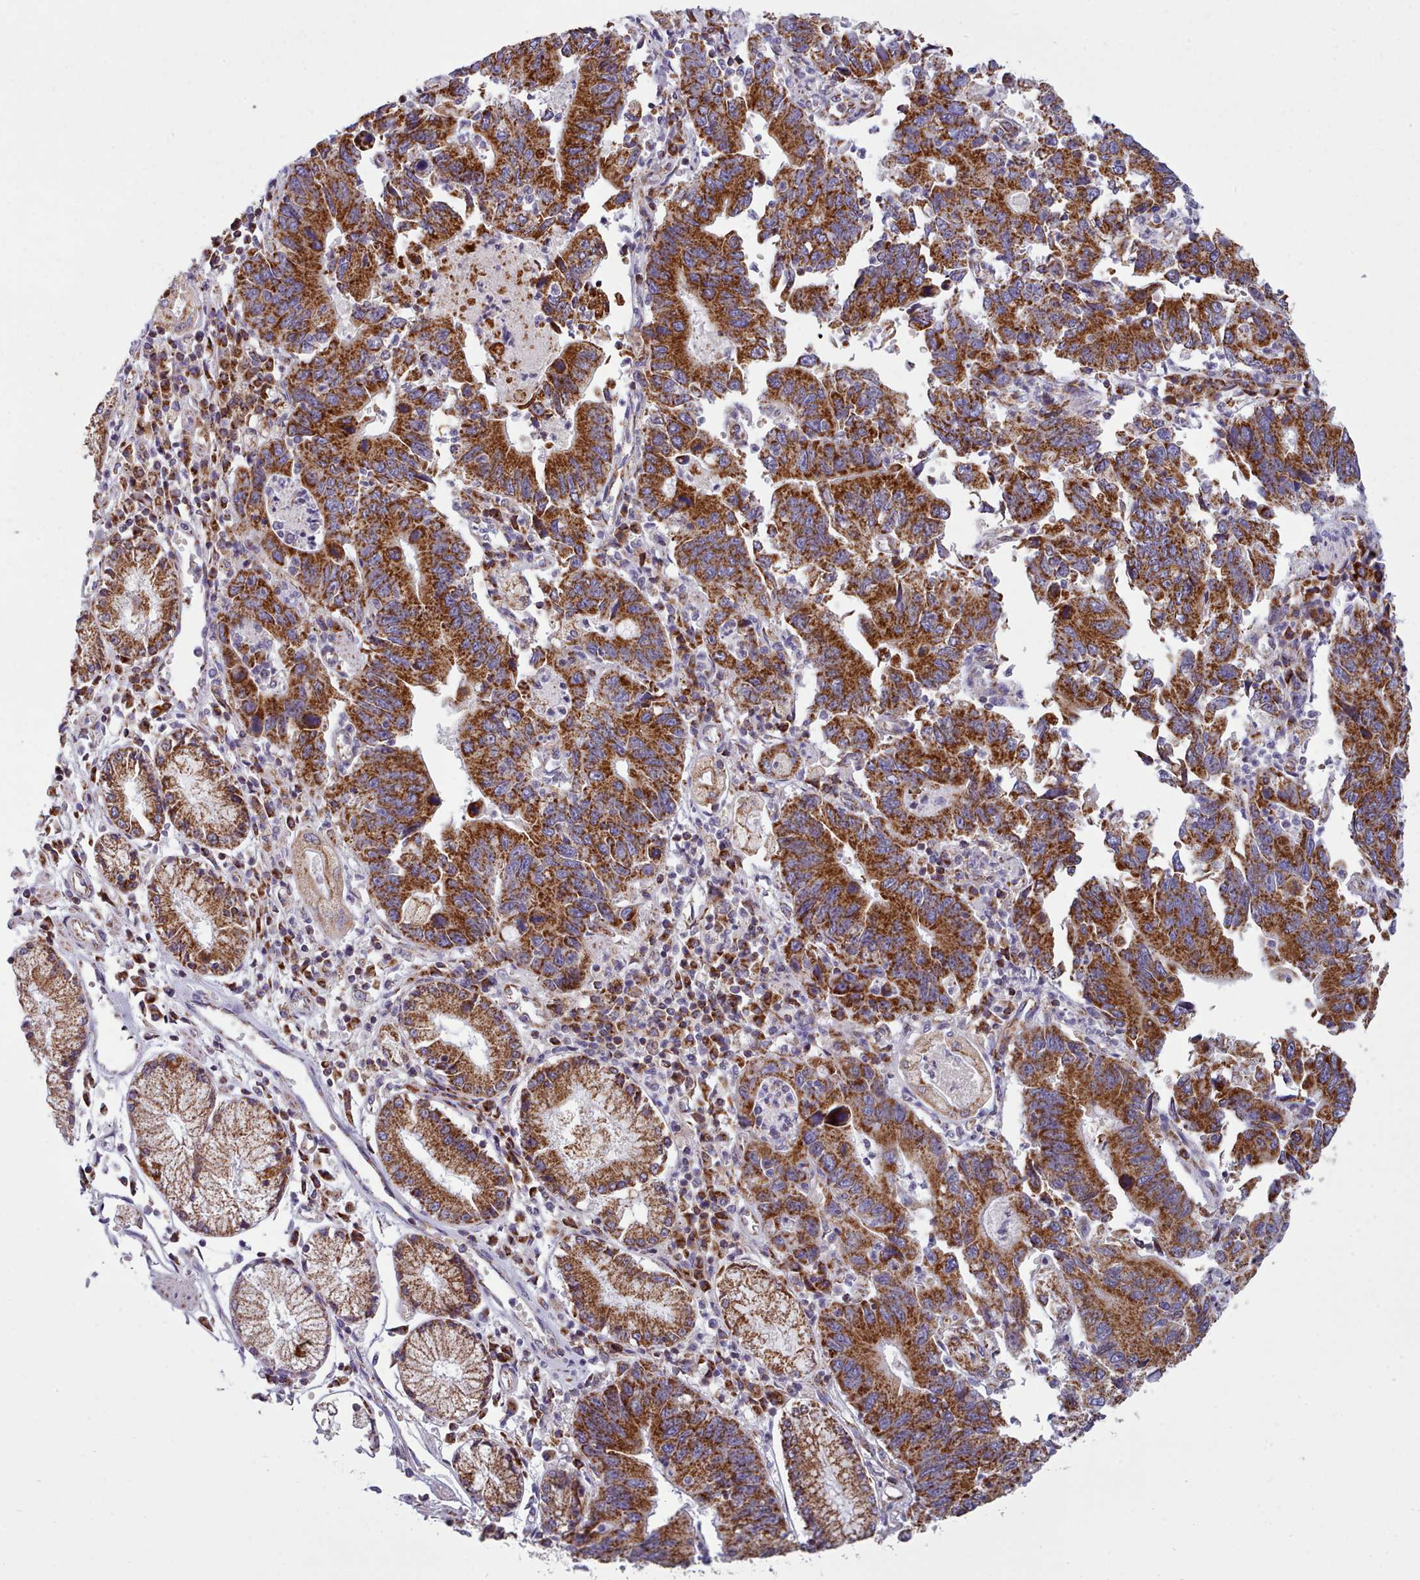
{"staining": {"intensity": "strong", "quantity": ">75%", "location": "cytoplasmic/membranous"}, "tissue": "stomach cancer", "cell_type": "Tumor cells", "image_type": "cancer", "snomed": [{"axis": "morphology", "description": "Adenocarcinoma, NOS"}, {"axis": "topography", "description": "Stomach"}], "caption": "An immunohistochemistry (IHC) photomicrograph of tumor tissue is shown. Protein staining in brown labels strong cytoplasmic/membranous positivity in adenocarcinoma (stomach) within tumor cells.", "gene": "SRP54", "patient": {"sex": "male", "age": 59}}